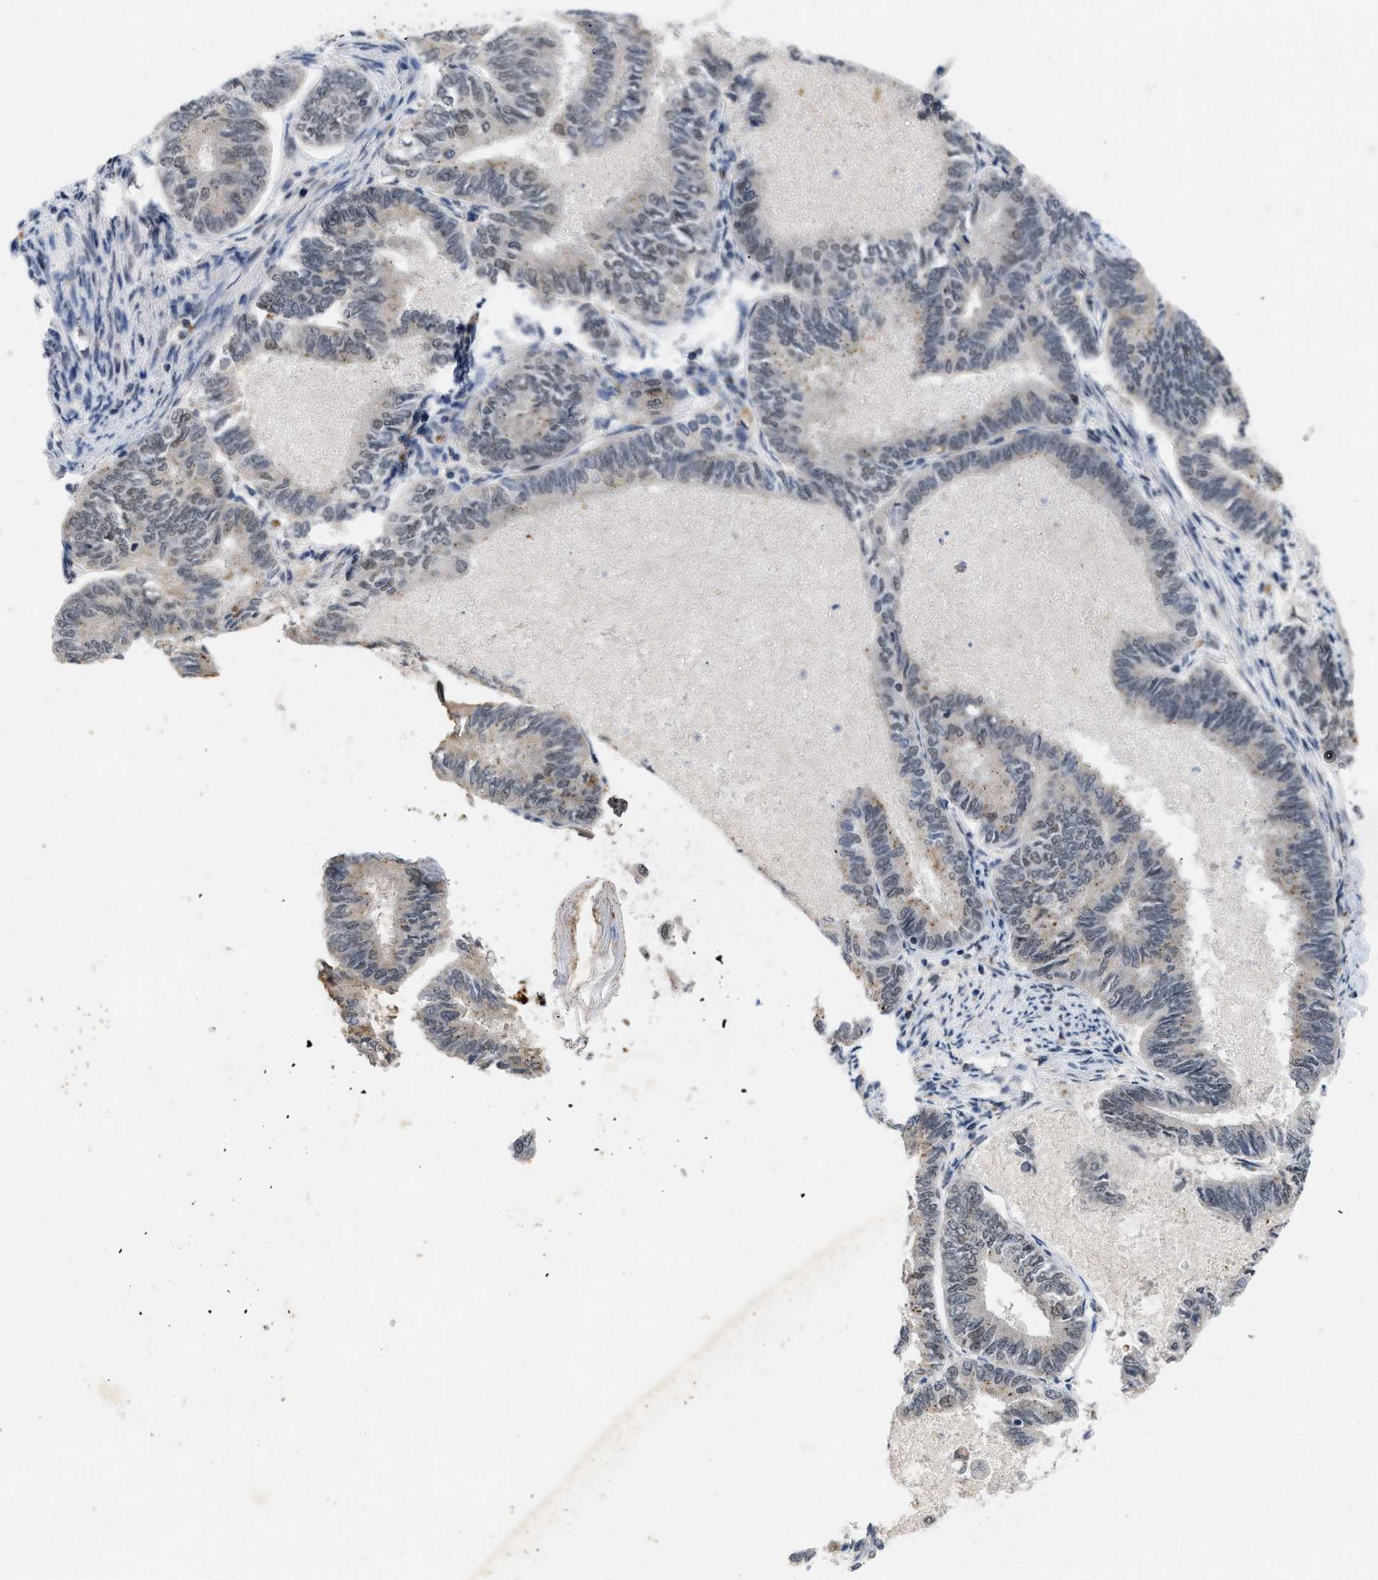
{"staining": {"intensity": "weak", "quantity": "25%-75%", "location": "nuclear"}, "tissue": "endometrial cancer", "cell_type": "Tumor cells", "image_type": "cancer", "snomed": [{"axis": "morphology", "description": "Adenocarcinoma, NOS"}, {"axis": "topography", "description": "Endometrium"}], "caption": "Endometrial cancer tissue exhibits weak nuclear staining in approximately 25%-75% of tumor cells, visualized by immunohistochemistry.", "gene": "ZNF346", "patient": {"sex": "female", "age": 86}}